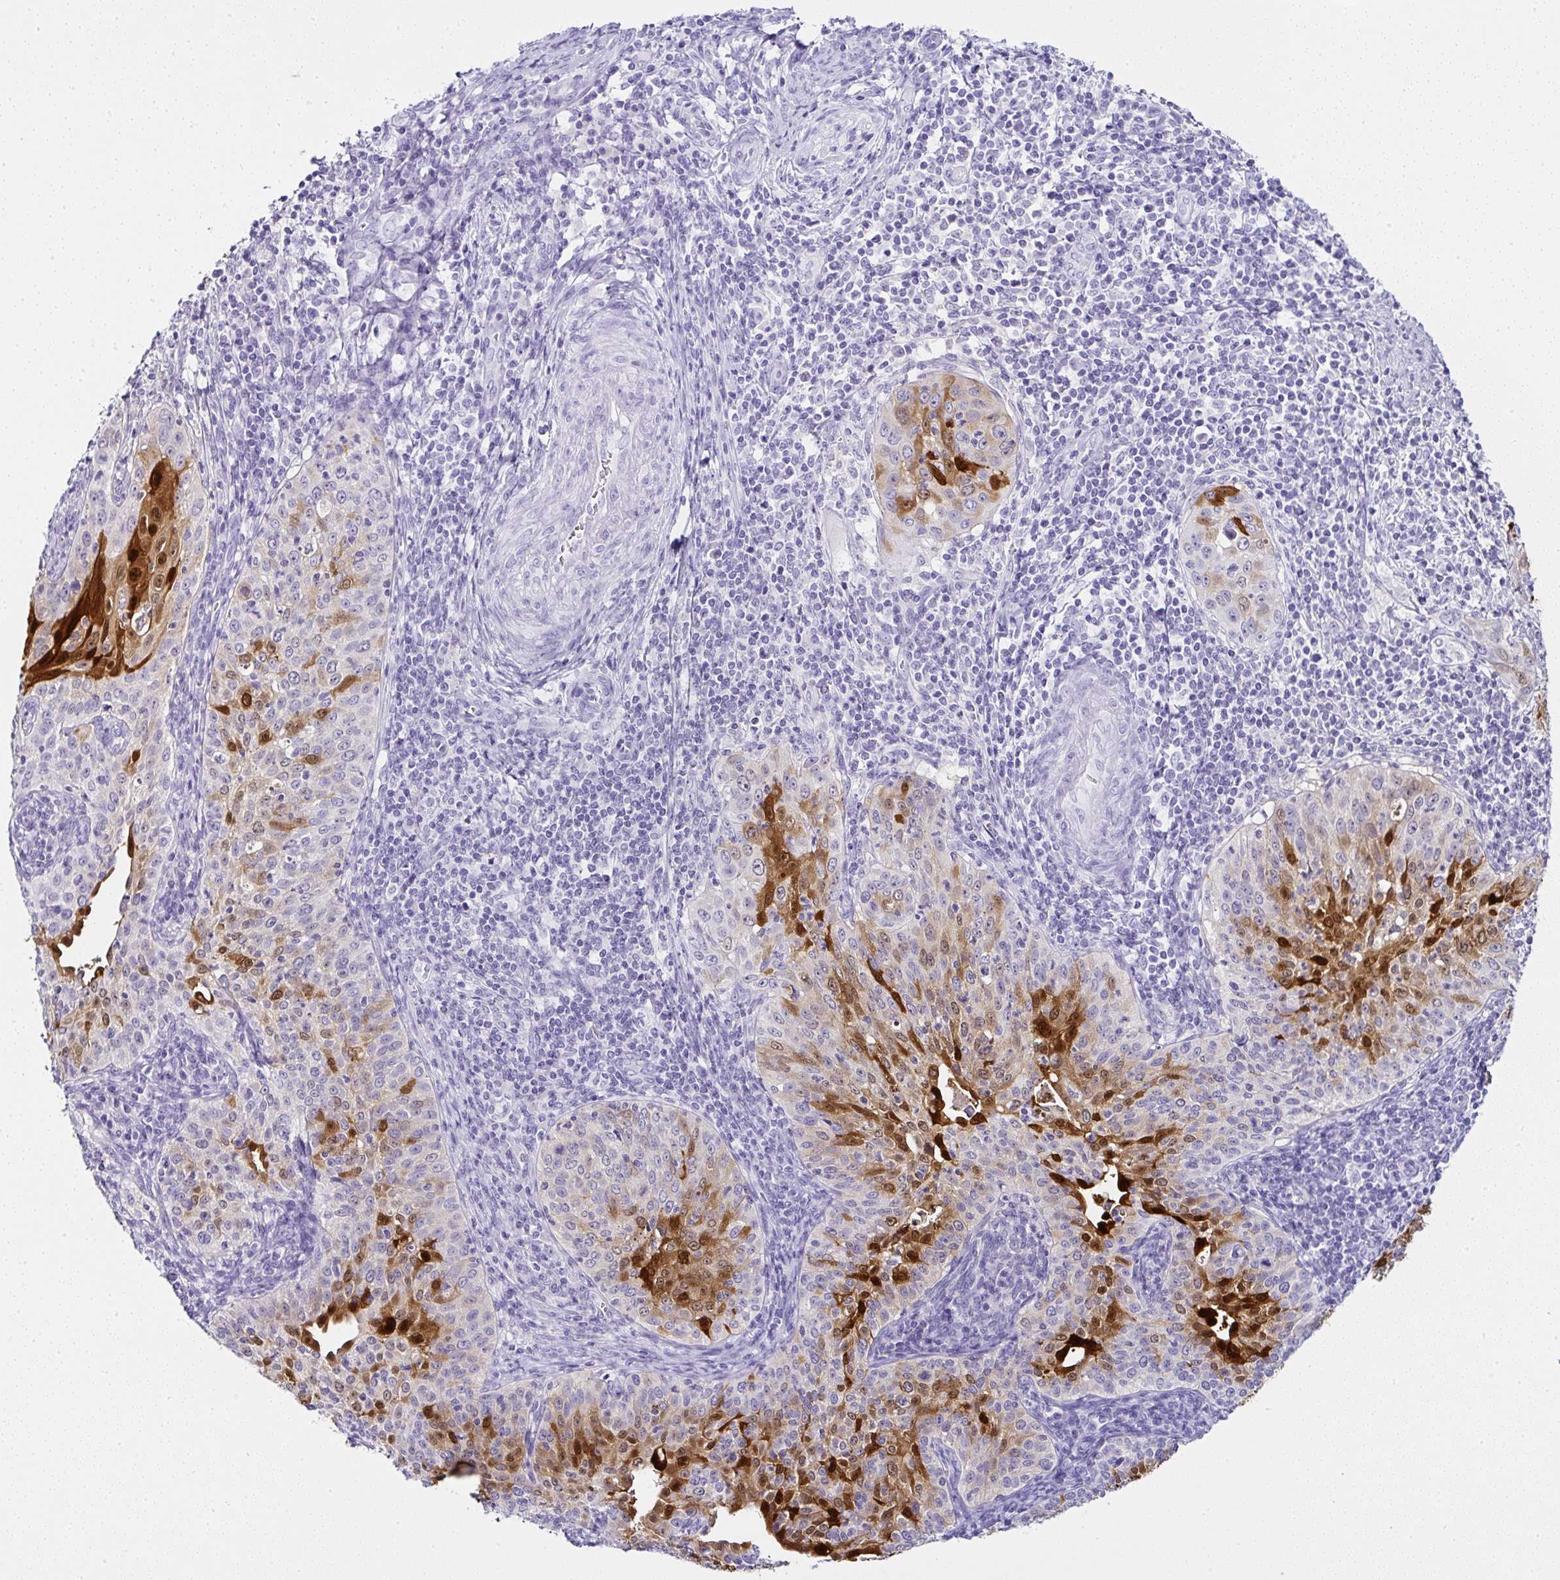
{"staining": {"intensity": "strong", "quantity": "25%-75%", "location": "cytoplasmic/membranous,nuclear"}, "tissue": "cervical cancer", "cell_type": "Tumor cells", "image_type": "cancer", "snomed": [{"axis": "morphology", "description": "Squamous cell carcinoma, NOS"}, {"axis": "topography", "description": "Cervix"}], "caption": "A brown stain highlights strong cytoplasmic/membranous and nuclear staining of a protein in cervical squamous cell carcinoma tumor cells.", "gene": "SERPINB3", "patient": {"sex": "female", "age": 30}}